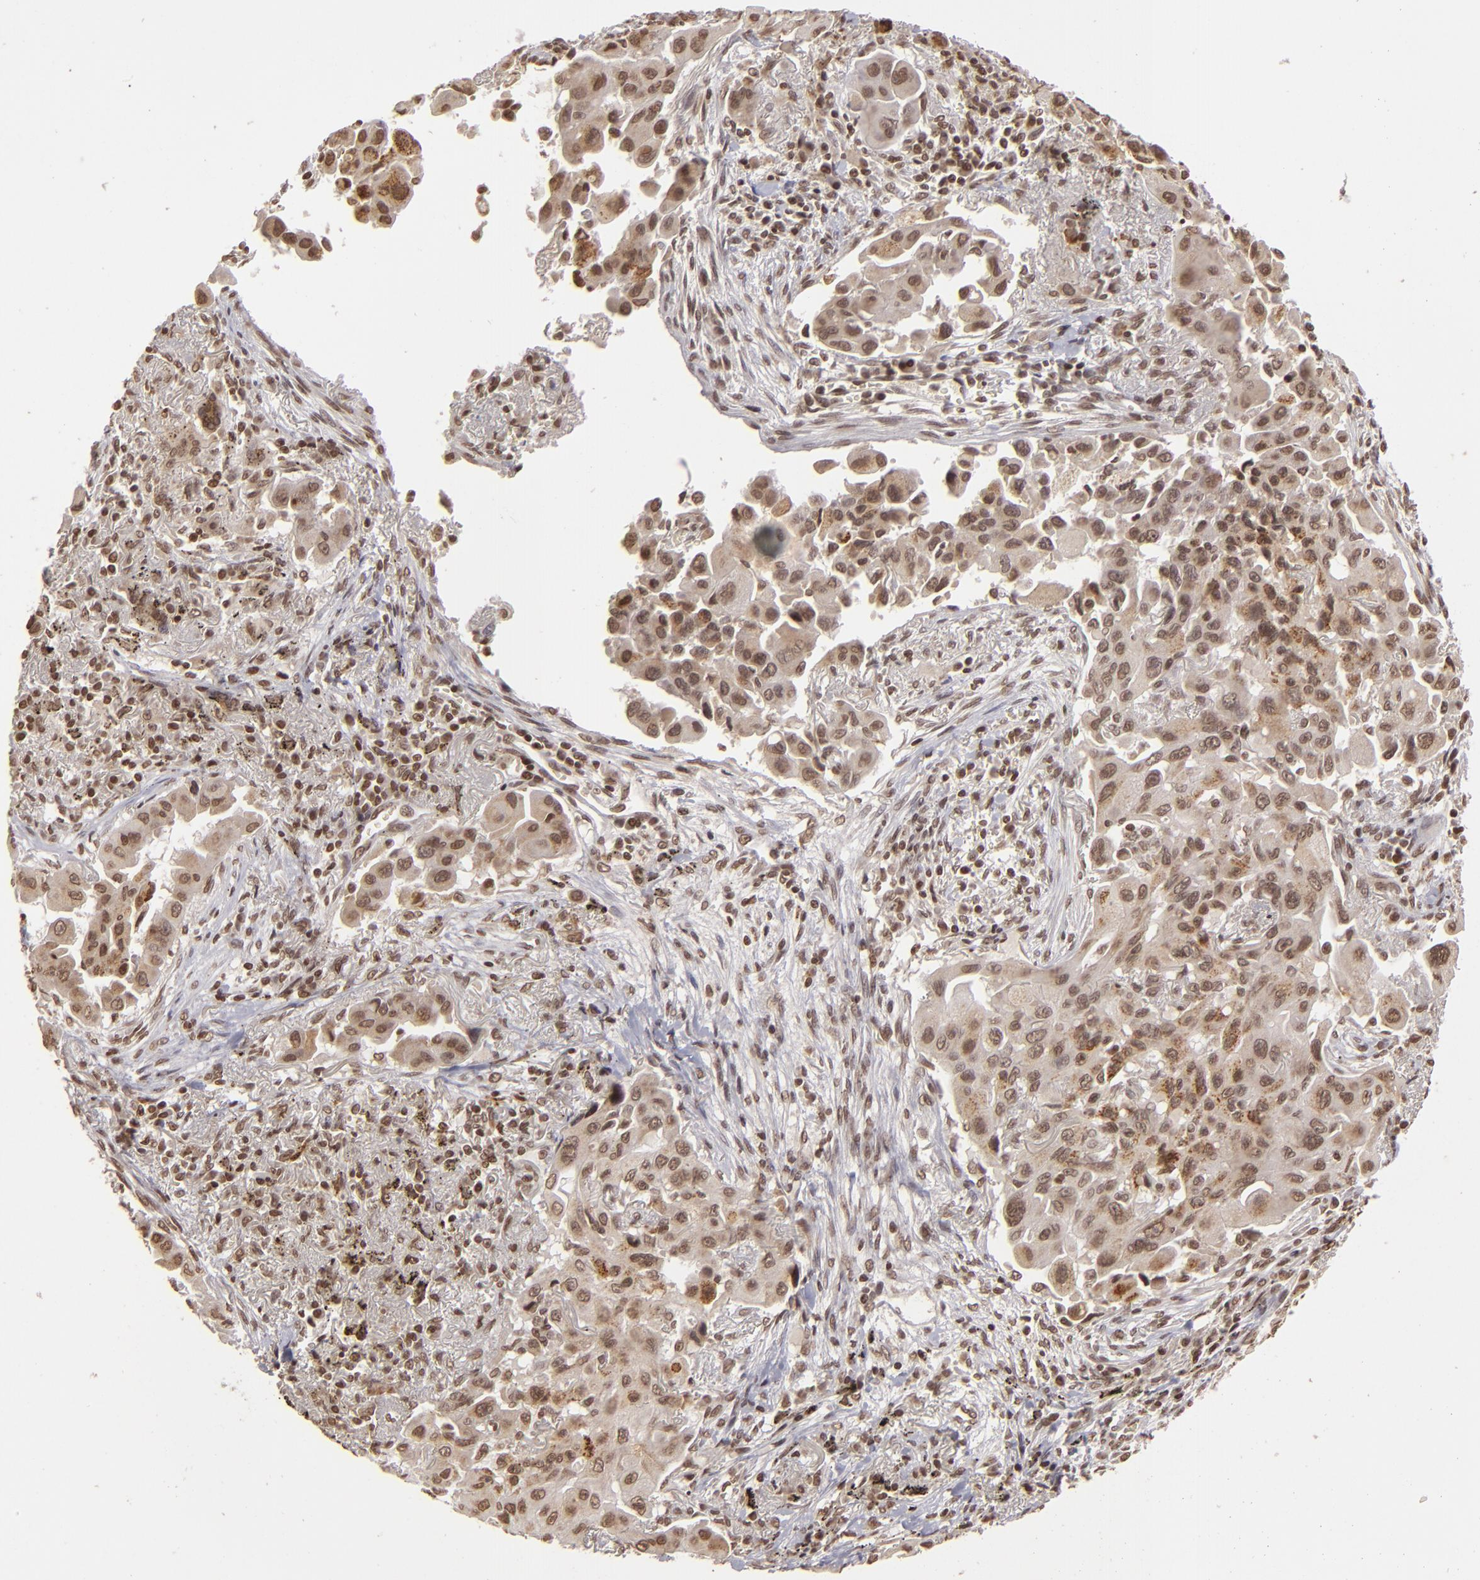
{"staining": {"intensity": "moderate", "quantity": ">75%", "location": "nuclear"}, "tissue": "lung cancer", "cell_type": "Tumor cells", "image_type": "cancer", "snomed": [{"axis": "morphology", "description": "Adenocarcinoma, NOS"}, {"axis": "topography", "description": "Lung"}], "caption": "Lung cancer (adenocarcinoma) was stained to show a protein in brown. There is medium levels of moderate nuclear expression in approximately >75% of tumor cells. (Stains: DAB in brown, nuclei in blue, Microscopy: brightfield microscopy at high magnification).", "gene": "CUL3", "patient": {"sex": "male", "age": 68}}